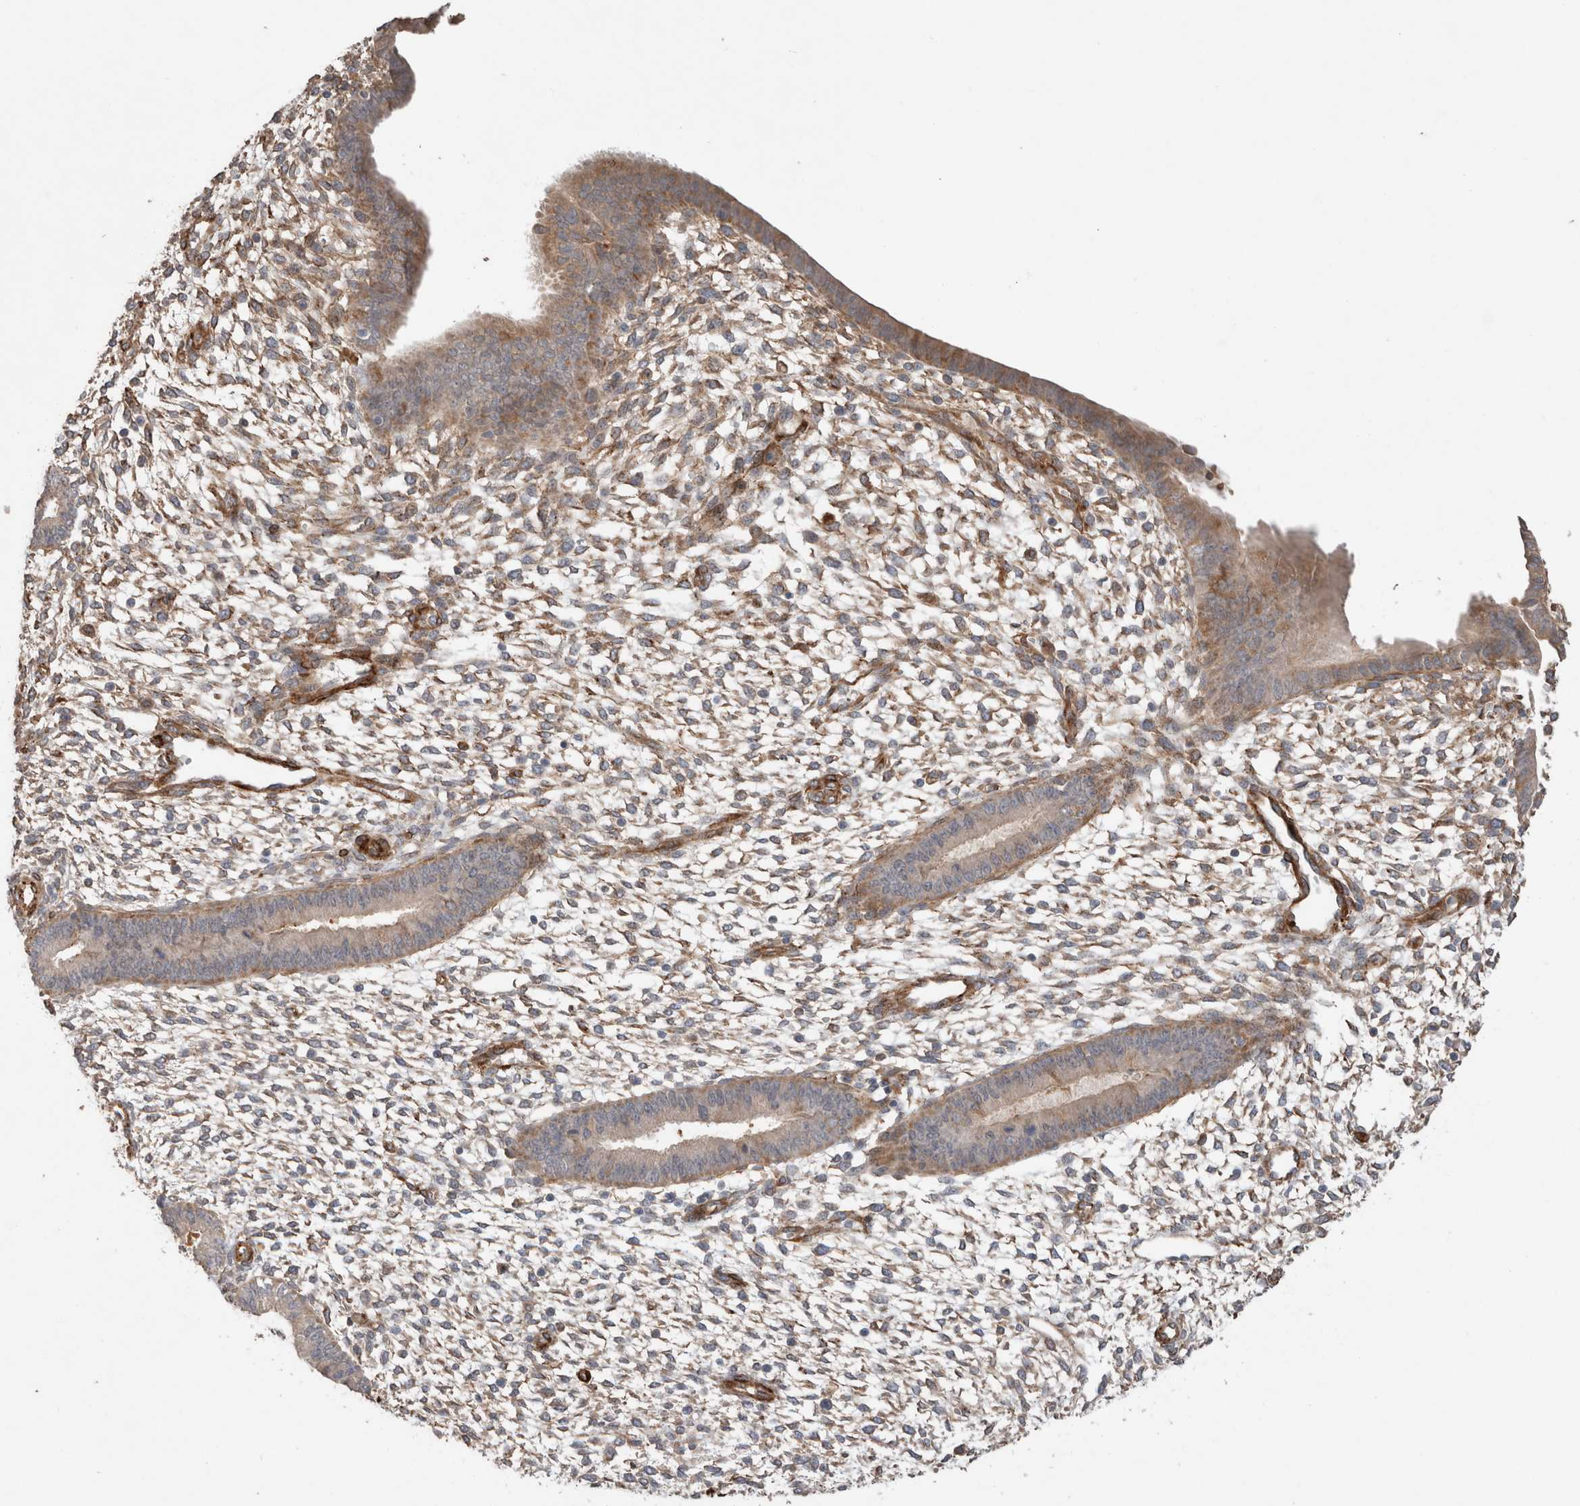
{"staining": {"intensity": "weak", "quantity": ">75%", "location": "cytoplasmic/membranous"}, "tissue": "endometrium", "cell_type": "Cells in endometrial stroma", "image_type": "normal", "snomed": [{"axis": "morphology", "description": "Normal tissue, NOS"}, {"axis": "topography", "description": "Endometrium"}], "caption": "This photomicrograph displays immunohistochemistry (IHC) staining of unremarkable human endometrium, with low weak cytoplasmic/membranous staining in approximately >75% of cells in endometrial stroma.", "gene": "RAB32", "patient": {"sex": "female", "age": 46}}